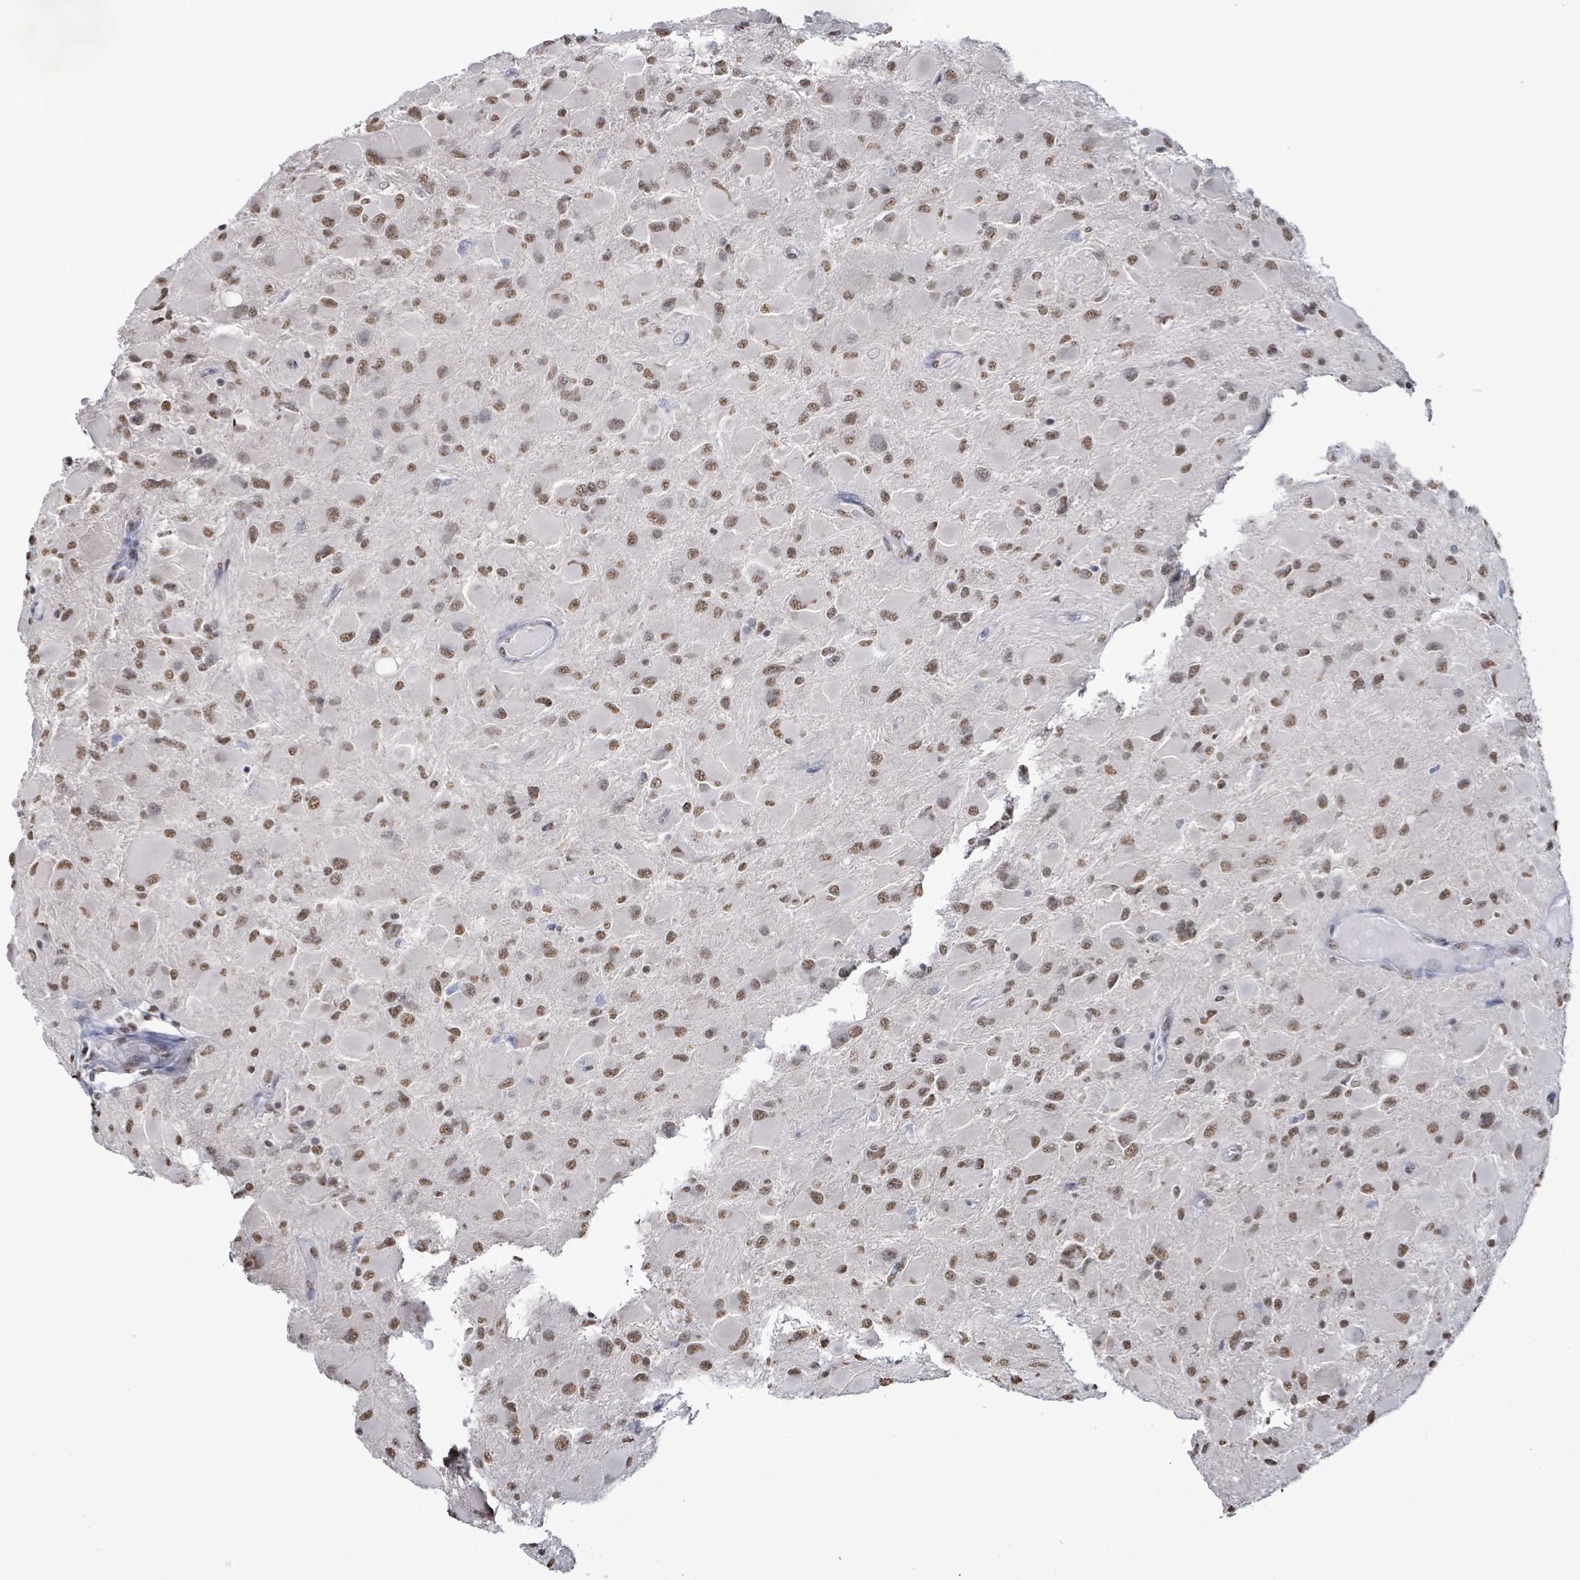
{"staining": {"intensity": "moderate", "quantity": ">75%", "location": "nuclear"}, "tissue": "glioma", "cell_type": "Tumor cells", "image_type": "cancer", "snomed": [{"axis": "morphology", "description": "Glioma, malignant, High grade"}, {"axis": "topography", "description": "Cerebral cortex"}], "caption": "Immunohistochemical staining of glioma displays medium levels of moderate nuclear staining in about >75% of tumor cells.", "gene": "SAMD14", "patient": {"sex": "female", "age": 36}}